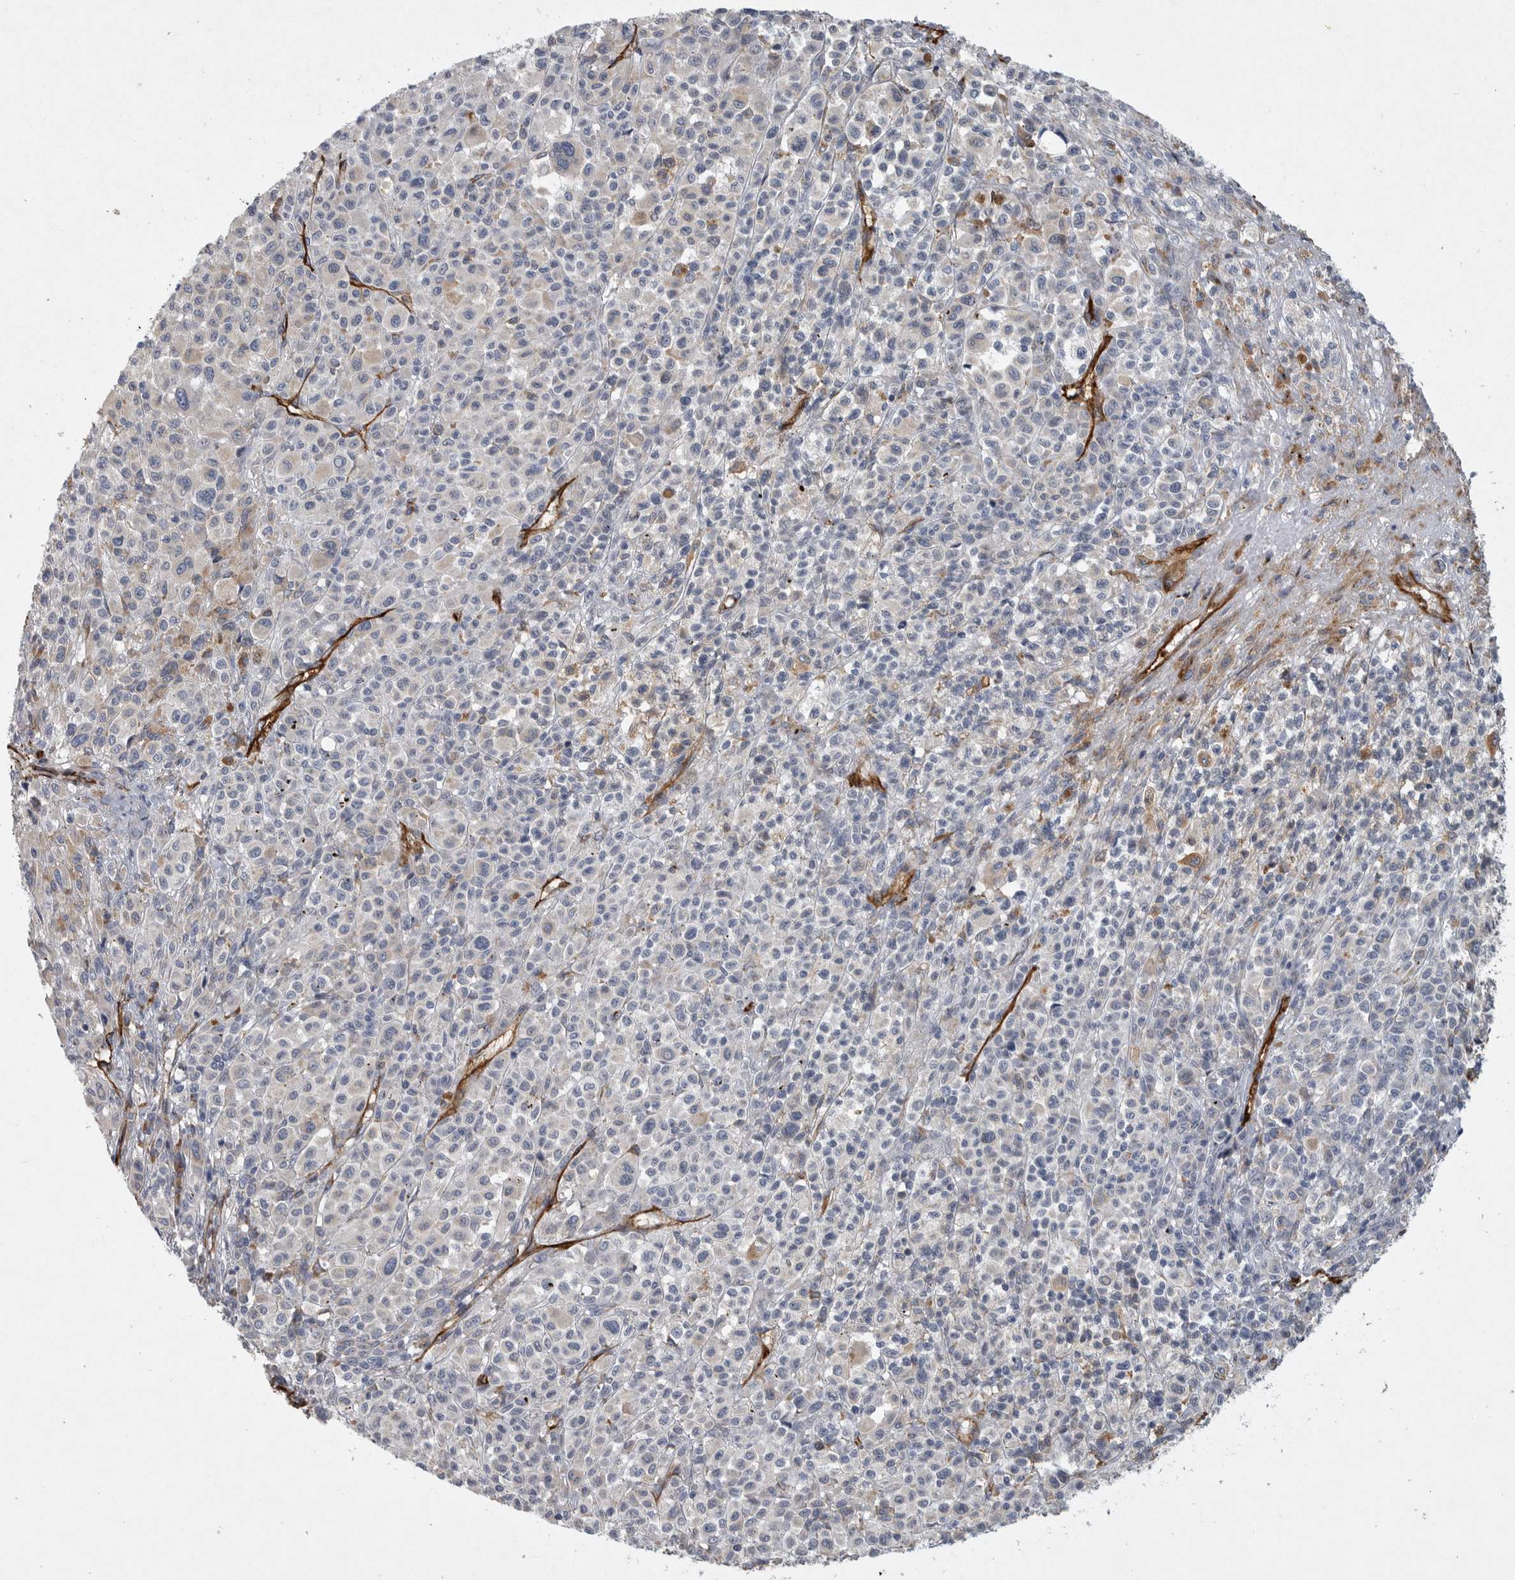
{"staining": {"intensity": "negative", "quantity": "none", "location": "none"}, "tissue": "melanoma", "cell_type": "Tumor cells", "image_type": "cancer", "snomed": [{"axis": "morphology", "description": "Malignant melanoma, Metastatic site"}, {"axis": "topography", "description": "Skin"}], "caption": "Tumor cells show no significant protein staining in melanoma.", "gene": "MINPP1", "patient": {"sex": "female", "age": 74}}